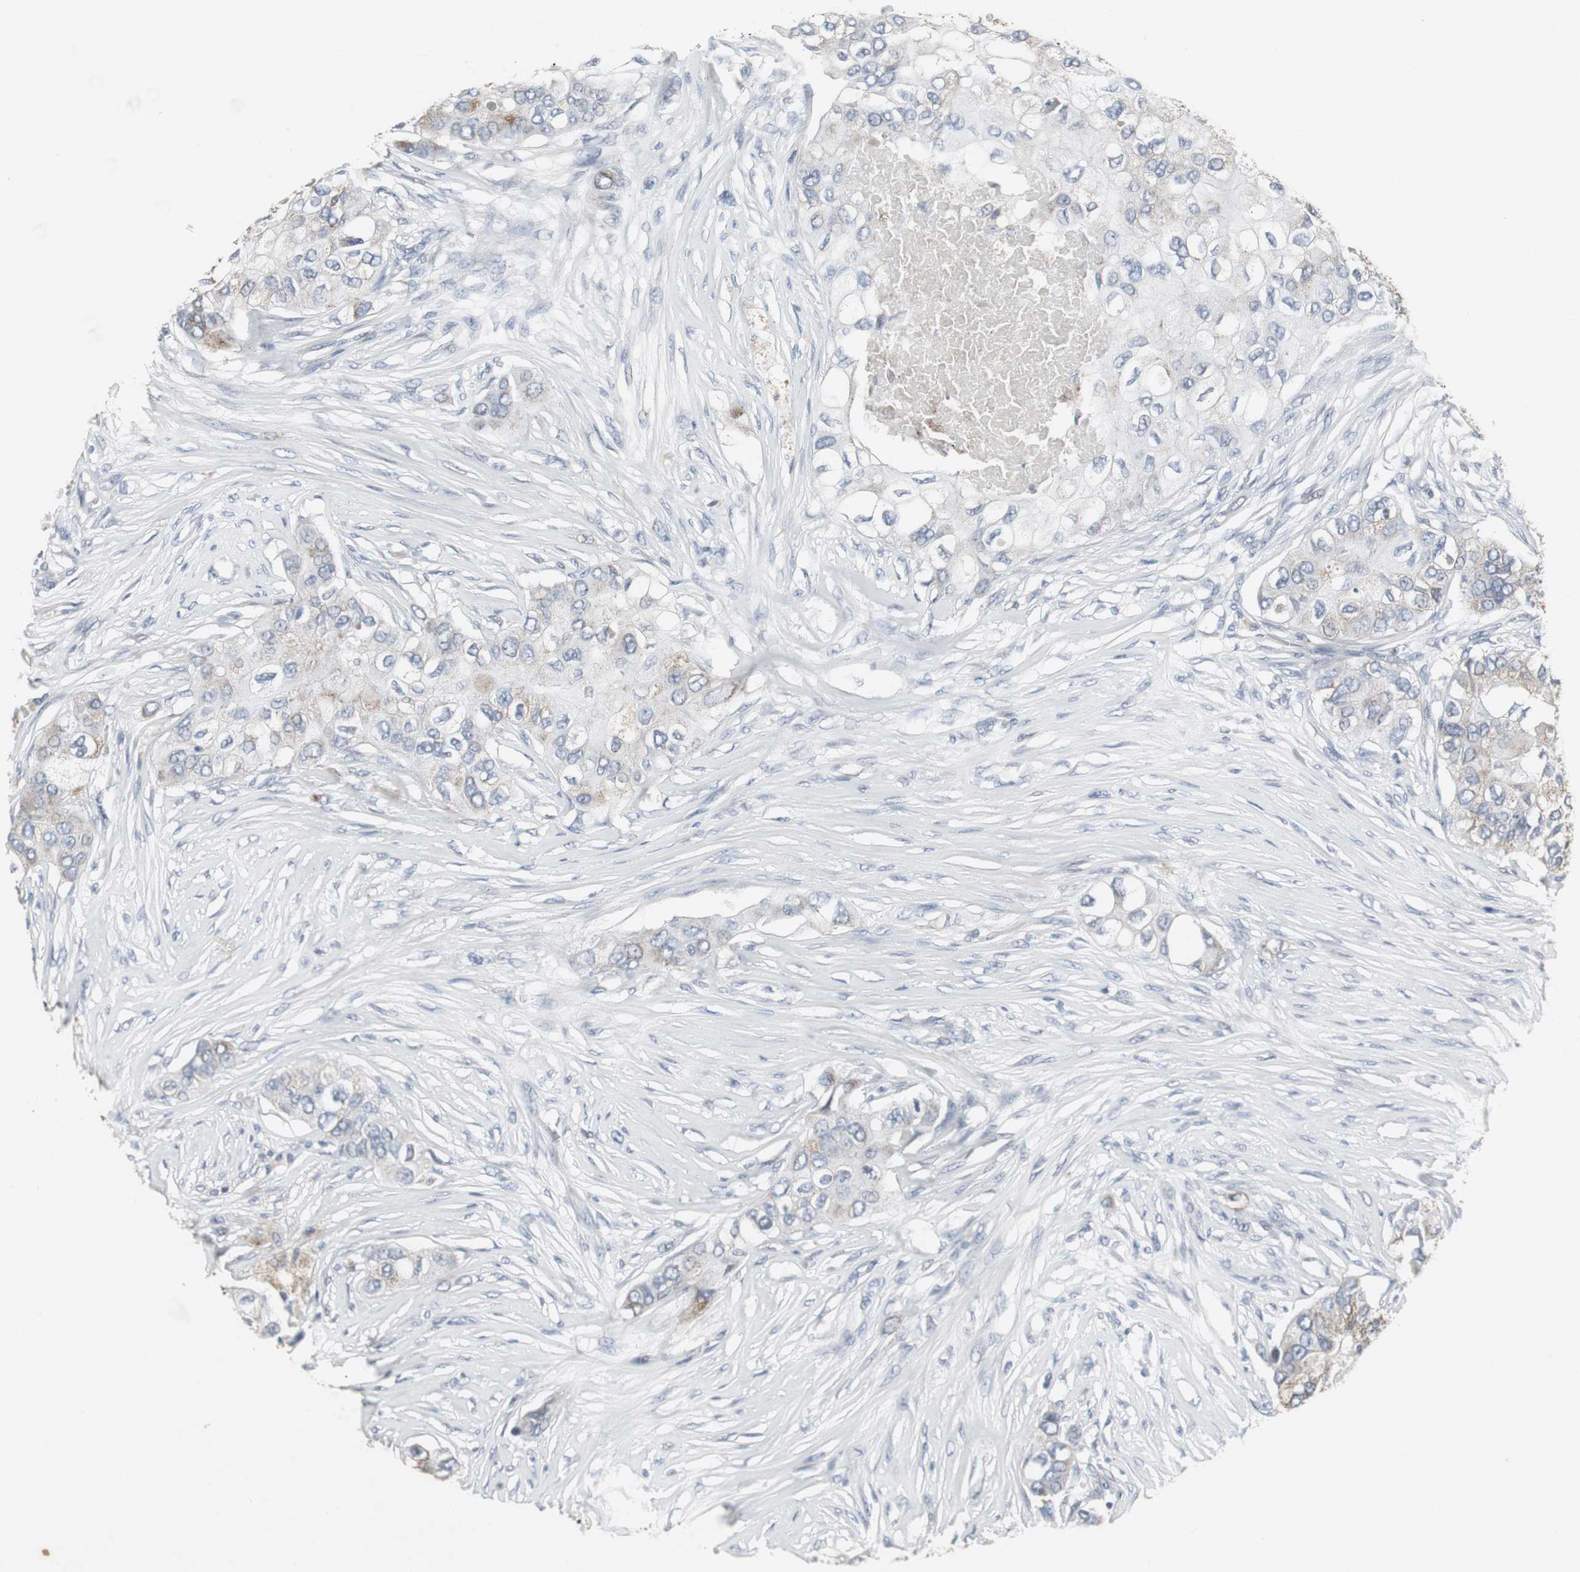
{"staining": {"intensity": "negative", "quantity": "none", "location": "none"}, "tissue": "breast cancer", "cell_type": "Tumor cells", "image_type": "cancer", "snomed": [{"axis": "morphology", "description": "Normal tissue, NOS"}, {"axis": "morphology", "description": "Duct carcinoma"}, {"axis": "topography", "description": "Breast"}], "caption": "Histopathology image shows no significant protein staining in tumor cells of breast cancer.", "gene": "ACAA1", "patient": {"sex": "female", "age": 49}}